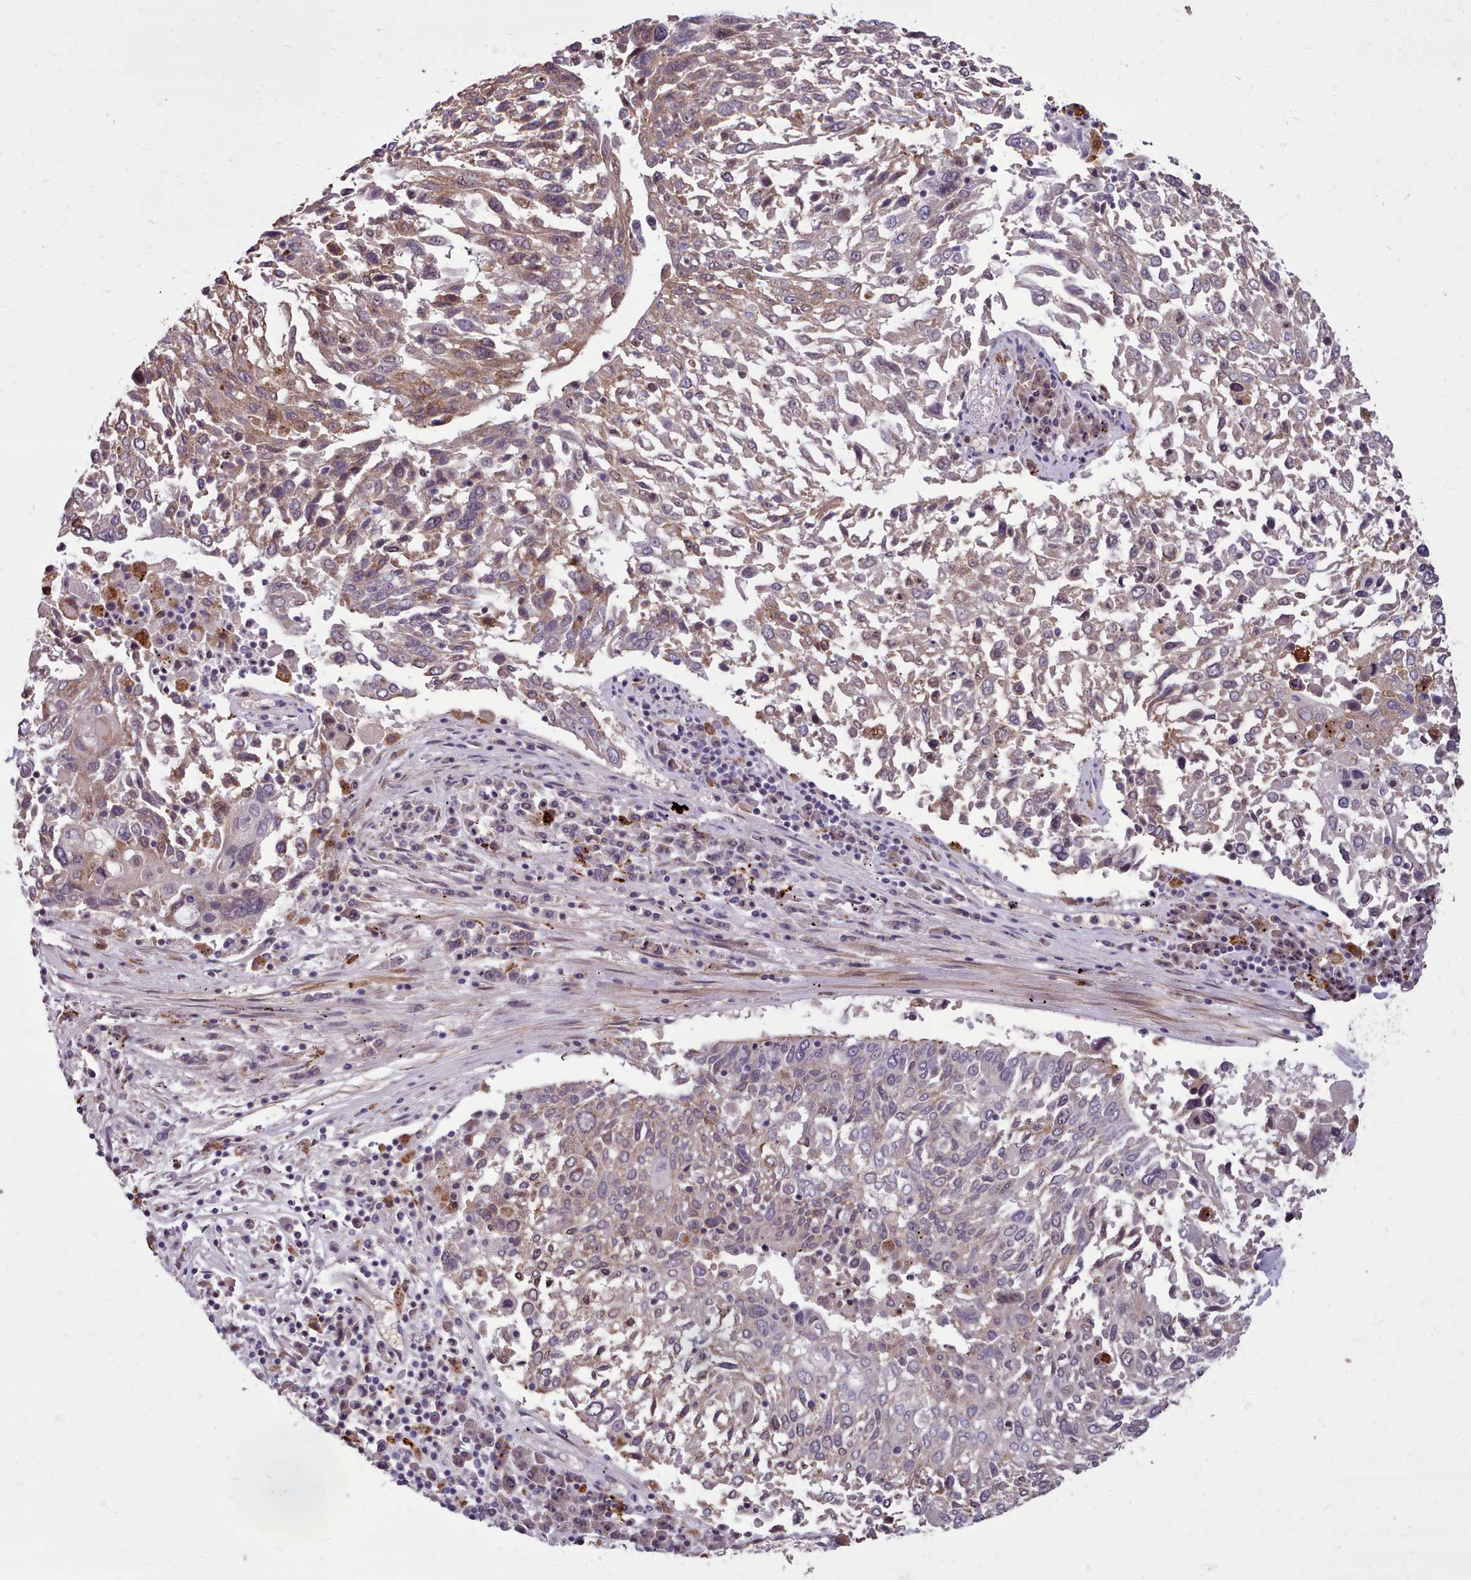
{"staining": {"intensity": "moderate", "quantity": ">75%", "location": "cytoplasmic/membranous"}, "tissue": "lung cancer", "cell_type": "Tumor cells", "image_type": "cancer", "snomed": [{"axis": "morphology", "description": "Squamous cell carcinoma, NOS"}, {"axis": "topography", "description": "Lung"}], "caption": "Lung squamous cell carcinoma stained for a protein reveals moderate cytoplasmic/membranous positivity in tumor cells. (brown staining indicates protein expression, while blue staining denotes nuclei).", "gene": "PACSIN3", "patient": {"sex": "male", "age": 65}}